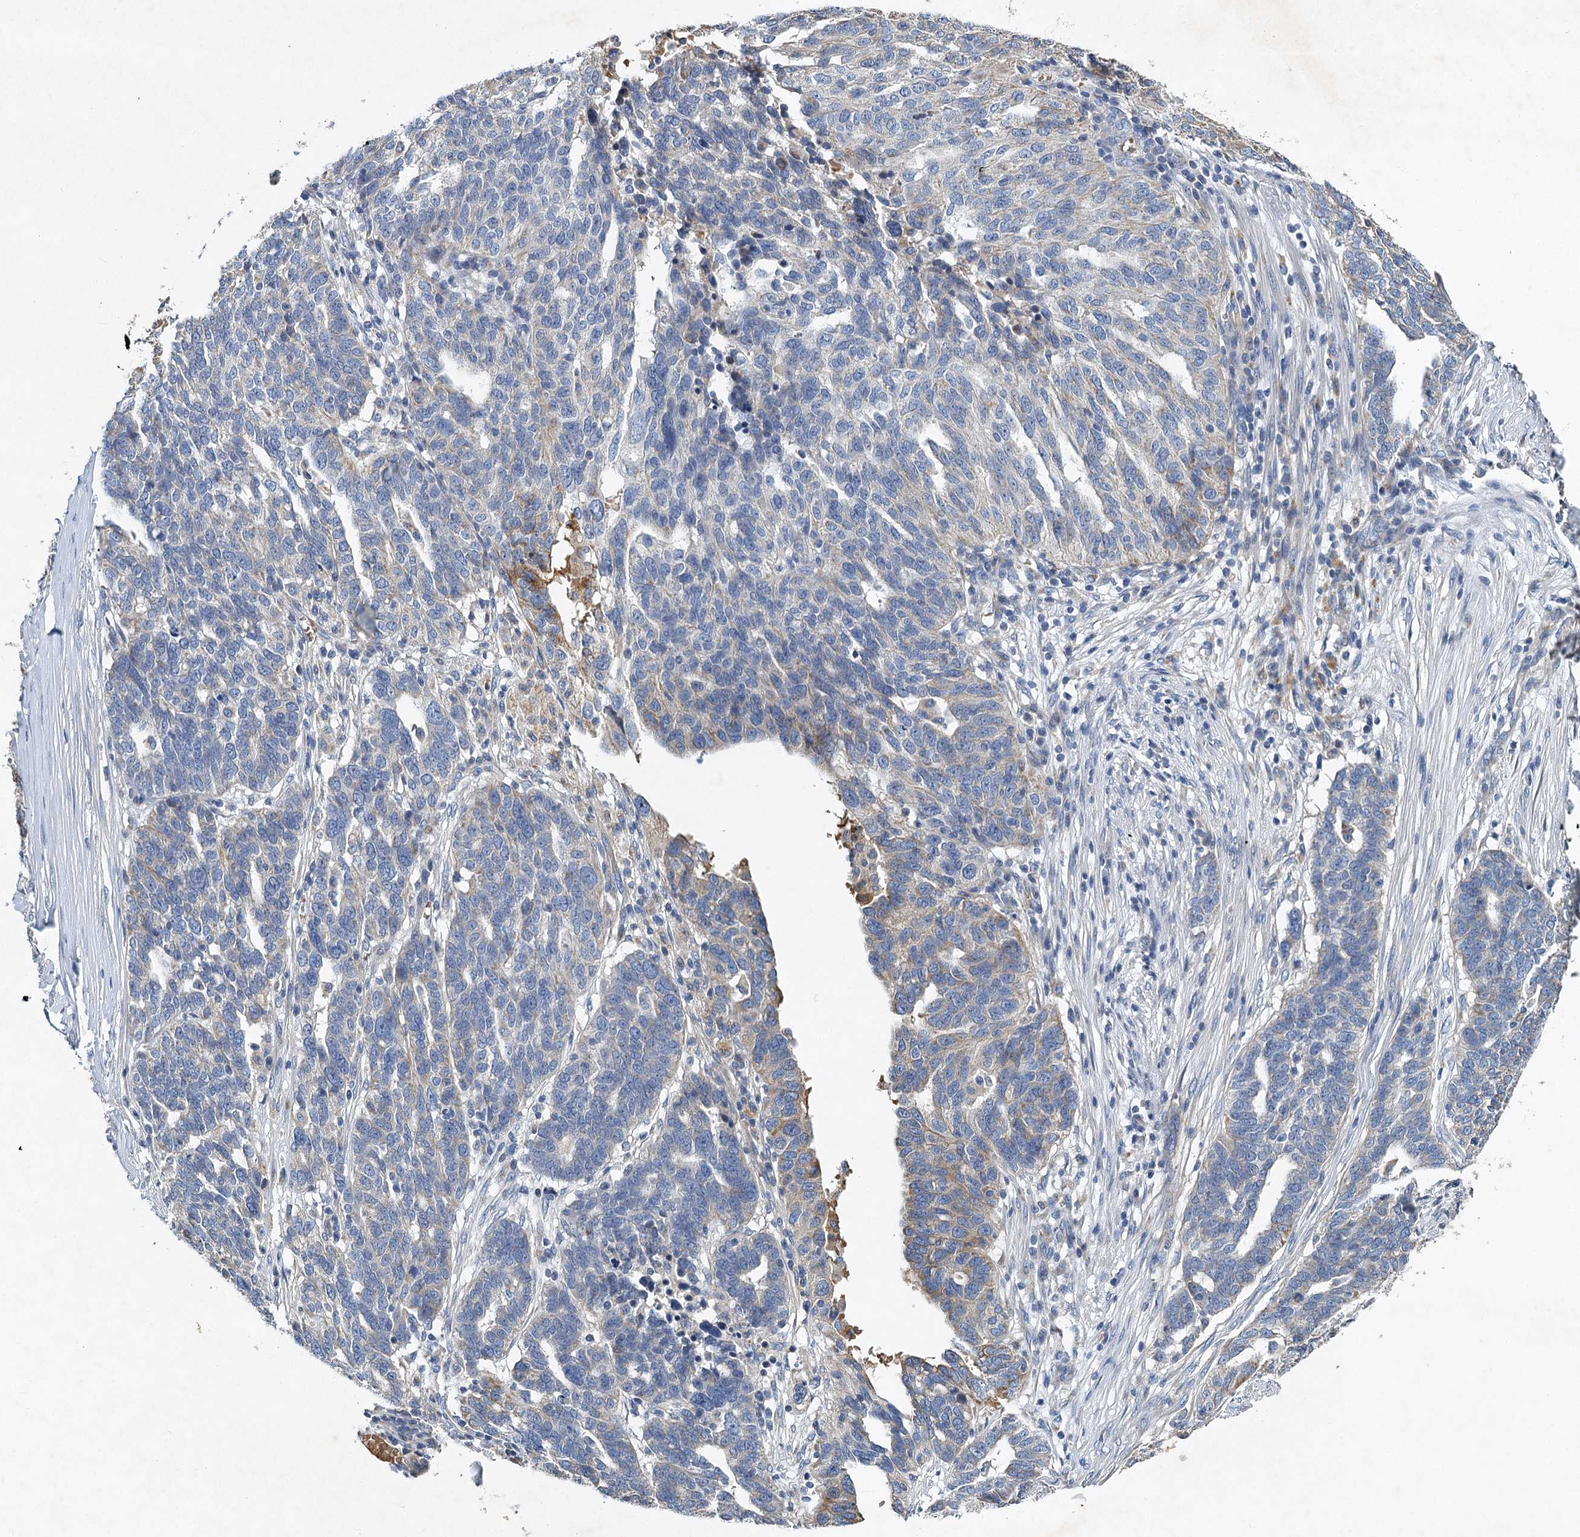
{"staining": {"intensity": "weak", "quantity": "<25%", "location": "cytoplasmic/membranous"}, "tissue": "ovarian cancer", "cell_type": "Tumor cells", "image_type": "cancer", "snomed": [{"axis": "morphology", "description": "Cystadenocarcinoma, serous, NOS"}, {"axis": "topography", "description": "Ovary"}], "caption": "Protein analysis of ovarian serous cystadenocarcinoma reveals no significant expression in tumor cells. The staining was performed using DAB (3,3'-diaminobenzidine) to visualize the protein expression in brown, while the nuclei were stained in blue with hematoxylin (Magnification: 20x).", "gene": "BCS1L", "patient": {"sex": "female", "age": 59}}